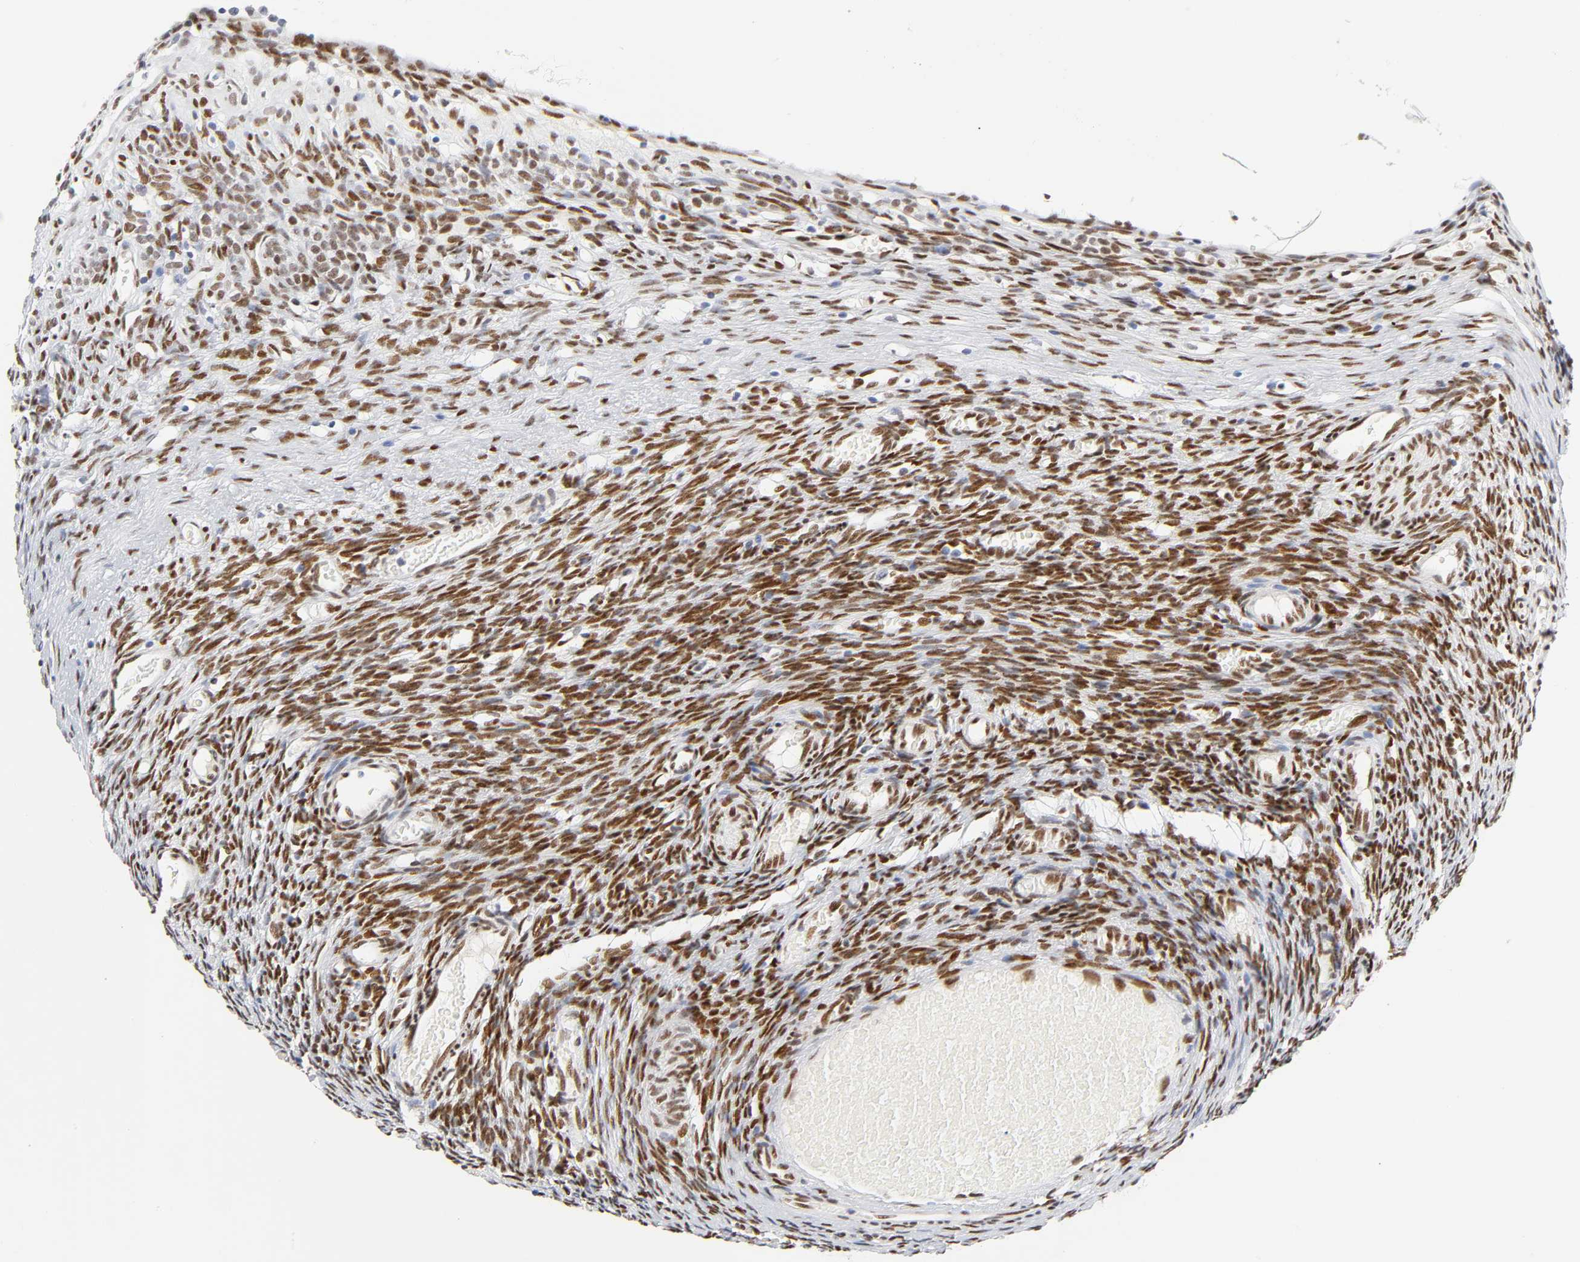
{"staining": {"intensity": "strong", "quantity": ">75%", "location": "nuclear"}, "tissue": "ovary", "cell_type": "Ovarian stroma cells", "image_type": "normal", "snomed": [{"axis": "morphology", "description": "Normal tissue, NOS"}, {"axis": "topography", "description": "Ovary"}], "caption": "An image of human ovary stained for a protein reveals strong nuclear brown staining in ovarian stroma cells. (DAB IHC, brown staining for protein, blue staining for nuclei).", "gene": "NFIC", "patient": {"sex": "female", "age": 35}}